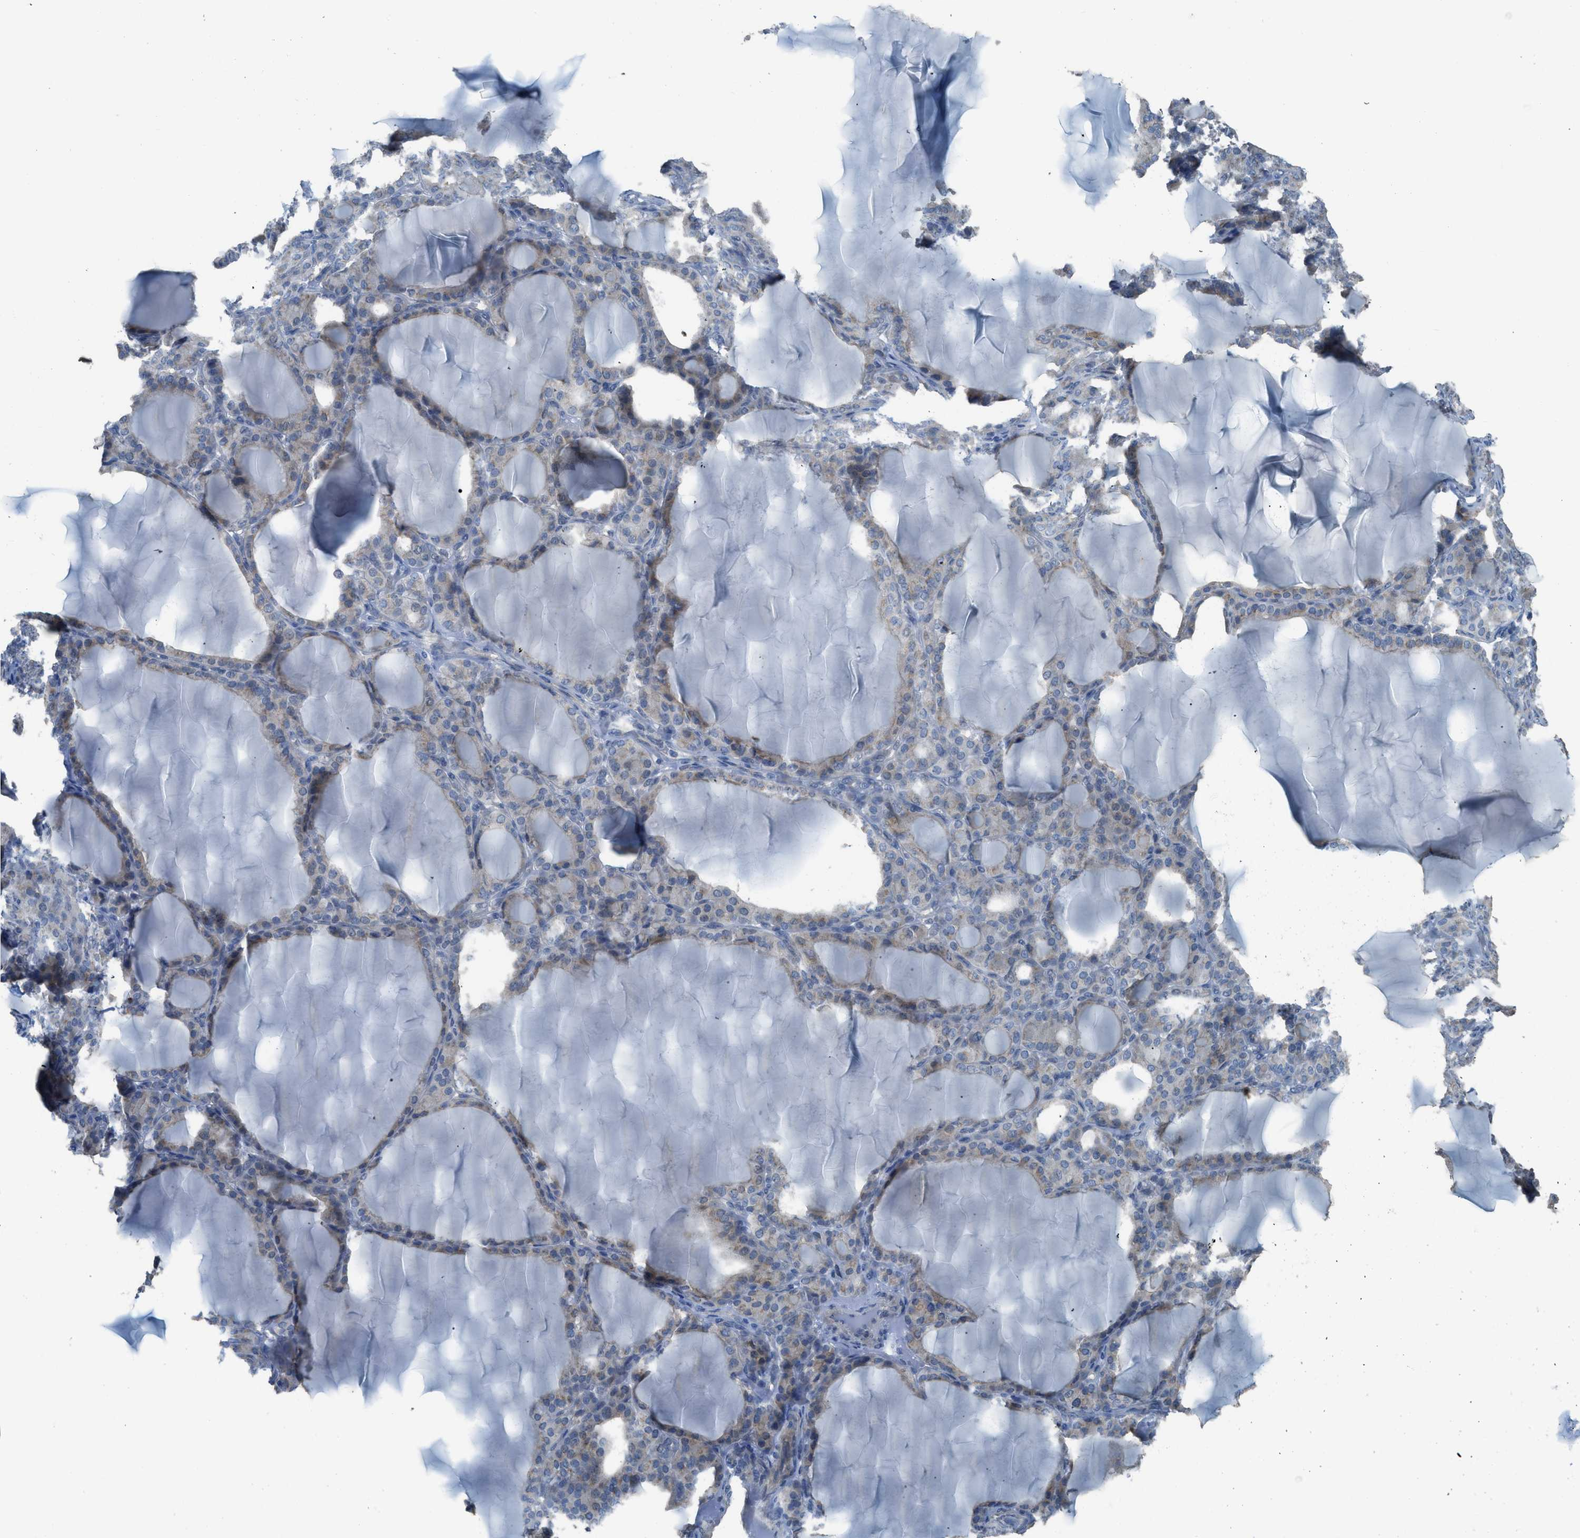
{"staining": {"intensity": "weak", "quantity": "25%-75%", "location": "cytoplasmic/membranous"}, "tissue": "thyroid gland", "cell_type": "Glandular cells", "image_type": "normal", "snomed": [{"axis": "morphology", "description": "Normal tissue, NOS"}, {"axis": "topography", "description": "Thyroid gland"}], "caption": "Thyroid gland stained with immunohistochemistry (IHC) shows weak cytoplasmic/membranous positivity in approximately 25%-75% of glandular cells. (DAB IHC with brightfield microscopy, high magnification).", "gene": "TIMD4", "patient": {"sex": "female", "age": 28}}